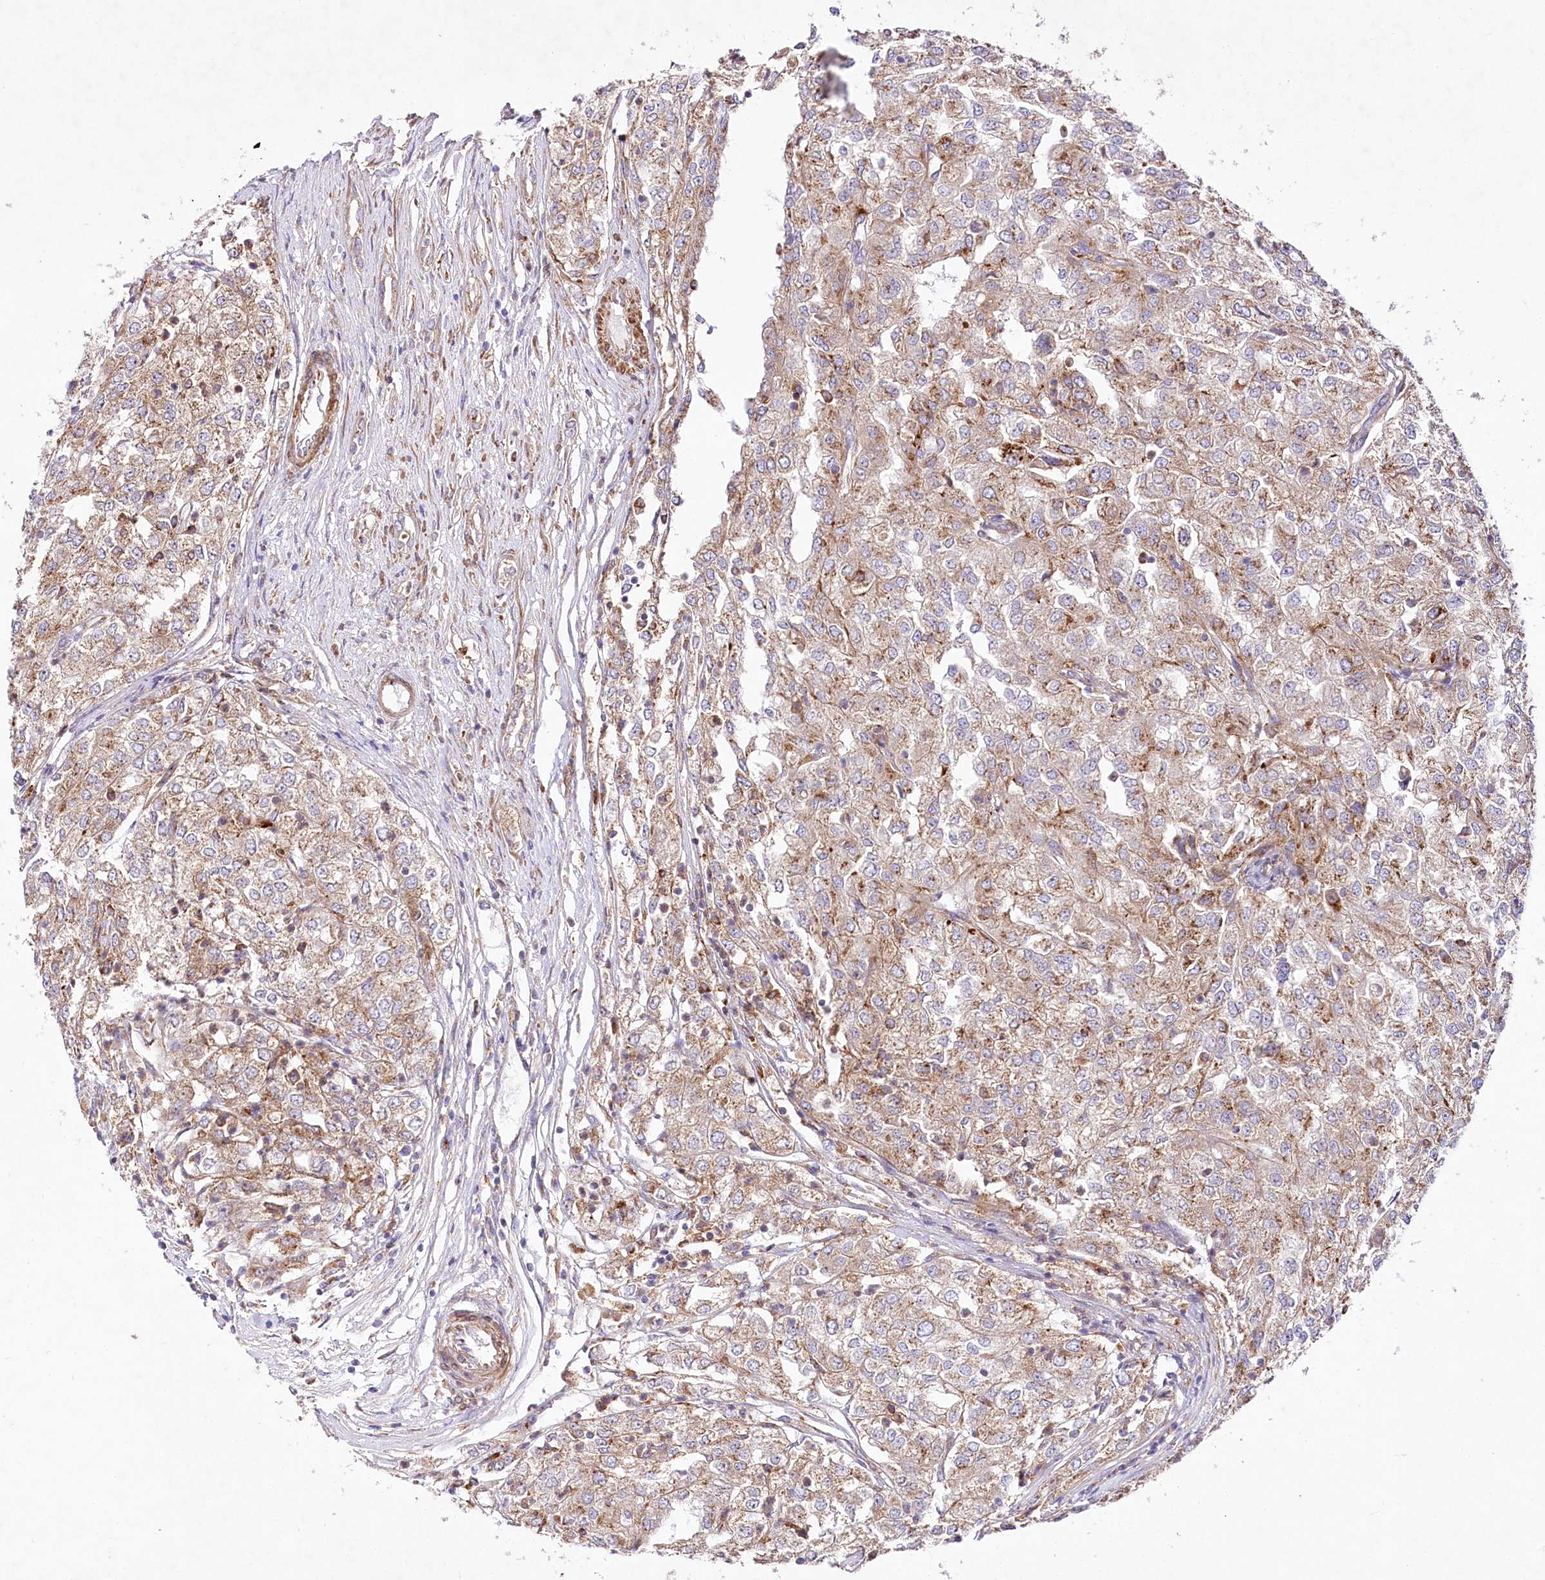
{"staining": {"intensity": "weak", "quantity": ">75%", "location": "cytoplasmic/membranous"}, "tissue": "renal cancer", "cell_type": "Tumor cells", "image_type": "cancer", "snomed": [{"axis": "morphology", "description": "Adenocarcinoma, NOS"}, {"axis": "topography", "description": "Kidney"}], "caption": "Brown immunohistochemical staining in human renal cancer exhibits weak cytoplasmic/membranous staining in about >75% of tumor cells. (DAB (3,3'-diaminobenzidine) = brown stain, brightfield microscopy at high magnification).", "gene": "STX6", "patient": {"sex": "female", "age": 54}}